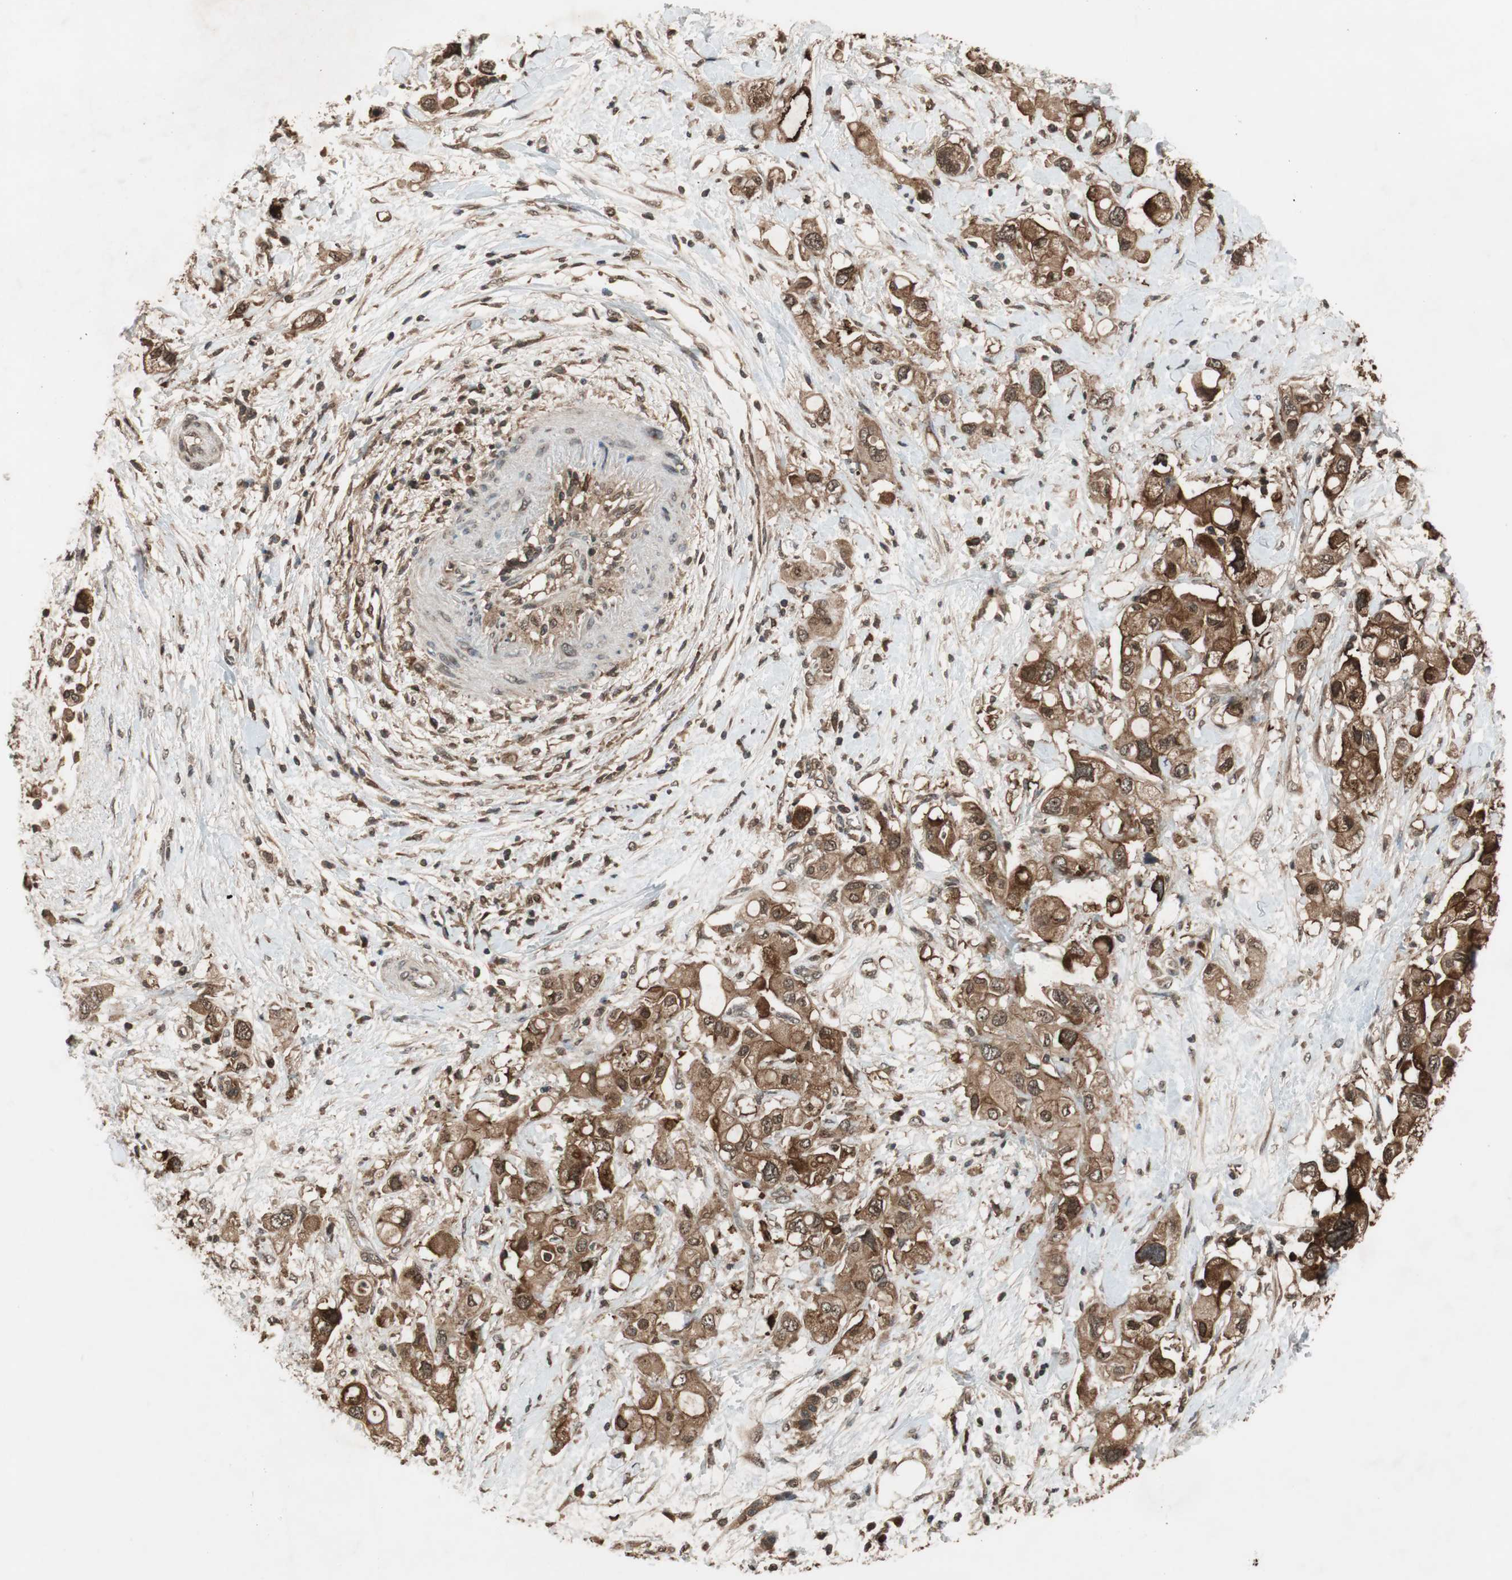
{"staining": {"intensity": "strong", "quantity": ">75%", "location": "cytoplasmic/membranous,nuclear"}, "tissue": "pancreatic cancer", "cell_type": "Tumor cells", "image_type": "cancer", "snomed": [{"axis": "morphology", "description": "Adenocarcinoma, NOS"}, {"axis": "topography", "description": "Pancreas"}], "caption": "An immunohistochemistry image of neoplastic tissue is shown. Protein staining in brown labels strong cytoplasmic/membranous and nuclear positivity in pancreatic cancer (adenocarcinoma) within tumor cells. Immunohistochemistry stains the protein in brown and the nuclei are stained blue.", "gene": "TMEM230", "patient": {"sex": "female", "age": 56}}